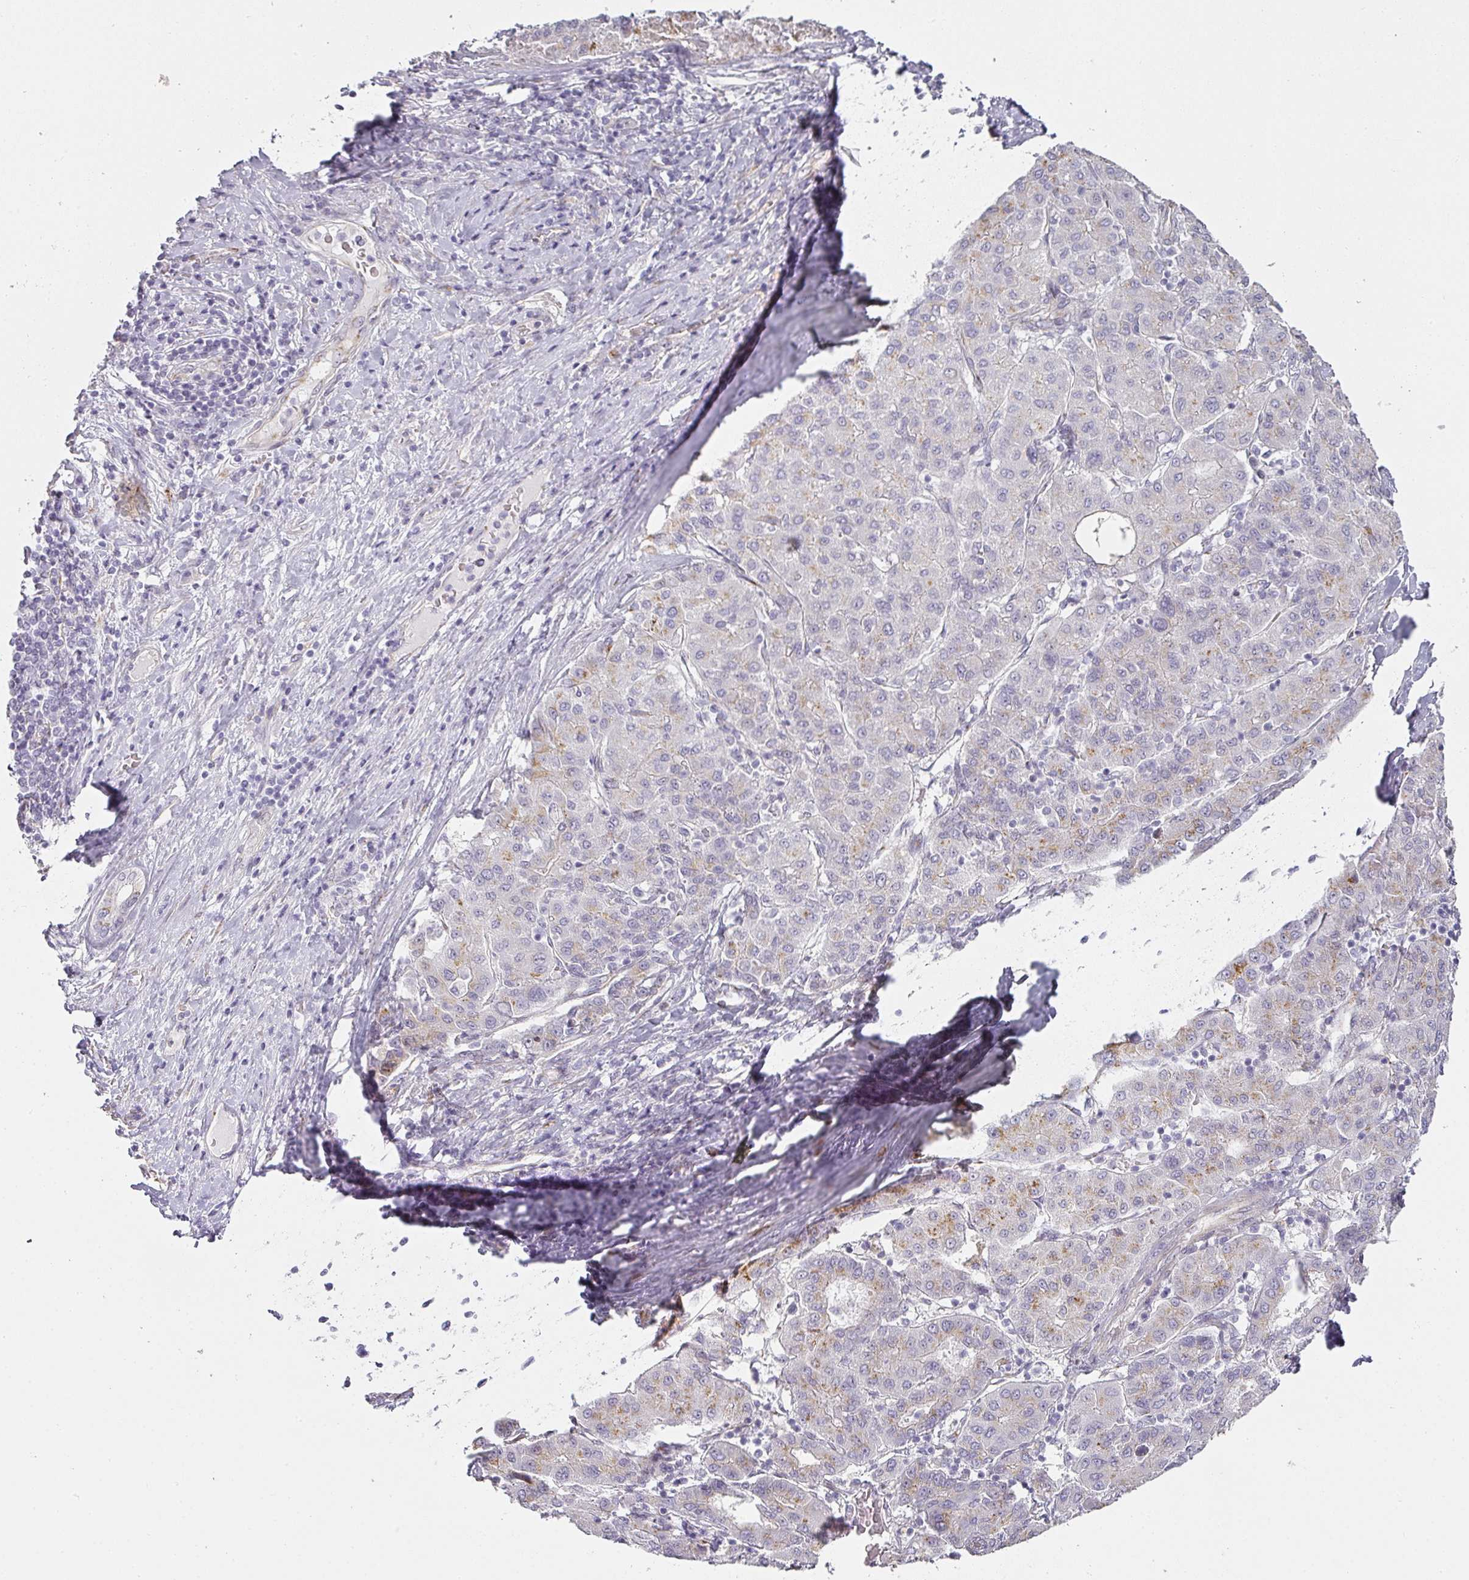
{"staining": {"intensity": "weak", "quantity": "<25%", "location": "cytoplasmic/membranous"}, "tissue": "liver cancer", "cell_type": "Tumor cells", "image_type": "cancer", "snomed": [{"axis": "morphology", "description": "Carcinoma, Hepatocellular, NOS"}, {"axis": "topography", "description": "Liver"}], "caption": "Immunohistochemical staining of human liver cancer (hepatocellular carcinoma) reveals no significant positivity in tumor cells.", "gene": "ATP8B2", "patient": {"sex": "male", "age": 65}}